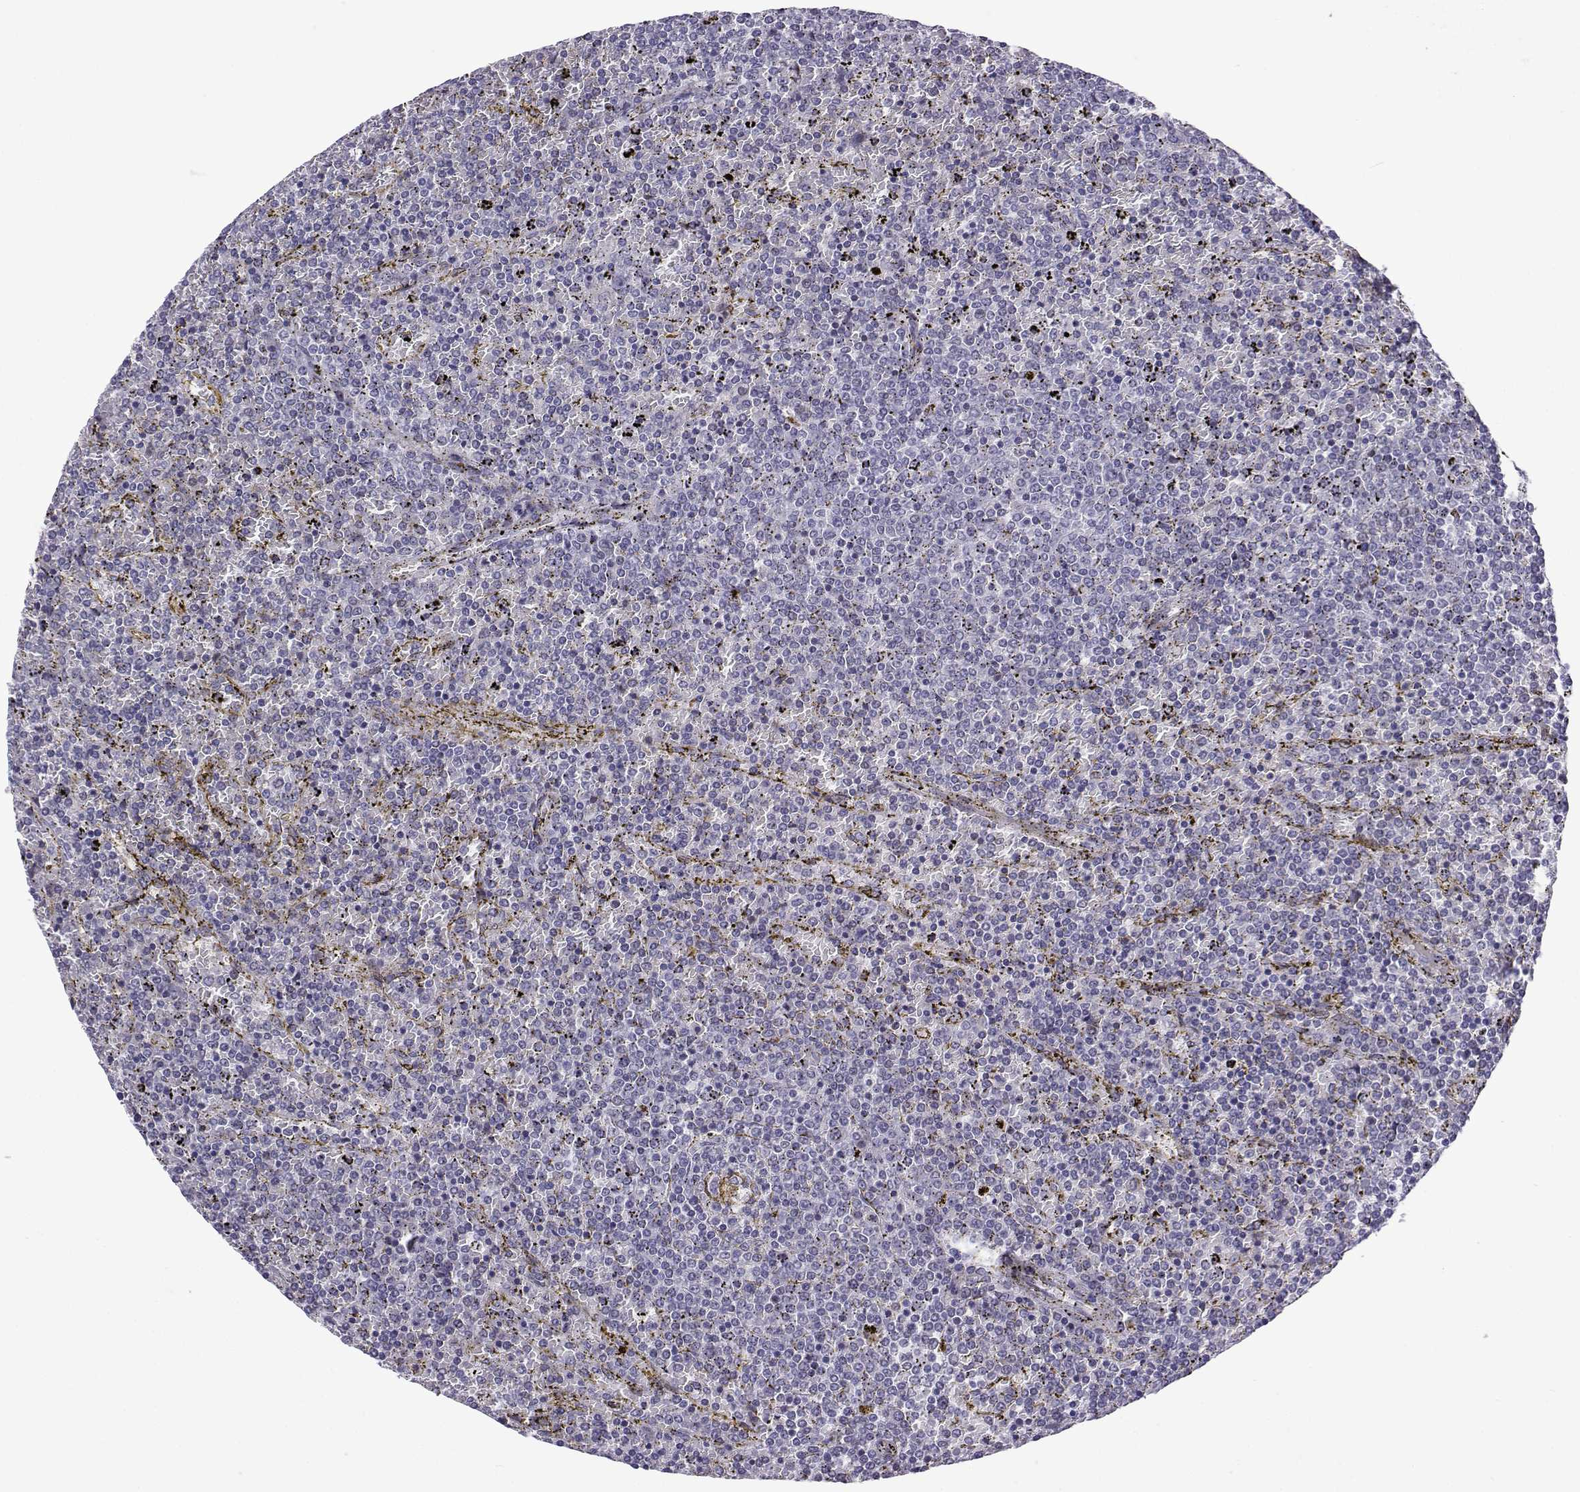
{"staining": {"intensity": "negative", "quantity": "none", "location": "none"}, "tissue": "lymphoma", "cell_type": "Tumor cells", "image_type": "cancer", "snomed": [{"axis": "morphology", "description": "Malignant lymphoma, non-Hodgkin's type, Low grade"}, {"axis": "topography", "description": "Spleen"}], "caption": "An image of human lymphoma is negative for staining in tumor cells.", "gene": "CFAP70", "patient": {"sex": "female", "age": 77}}